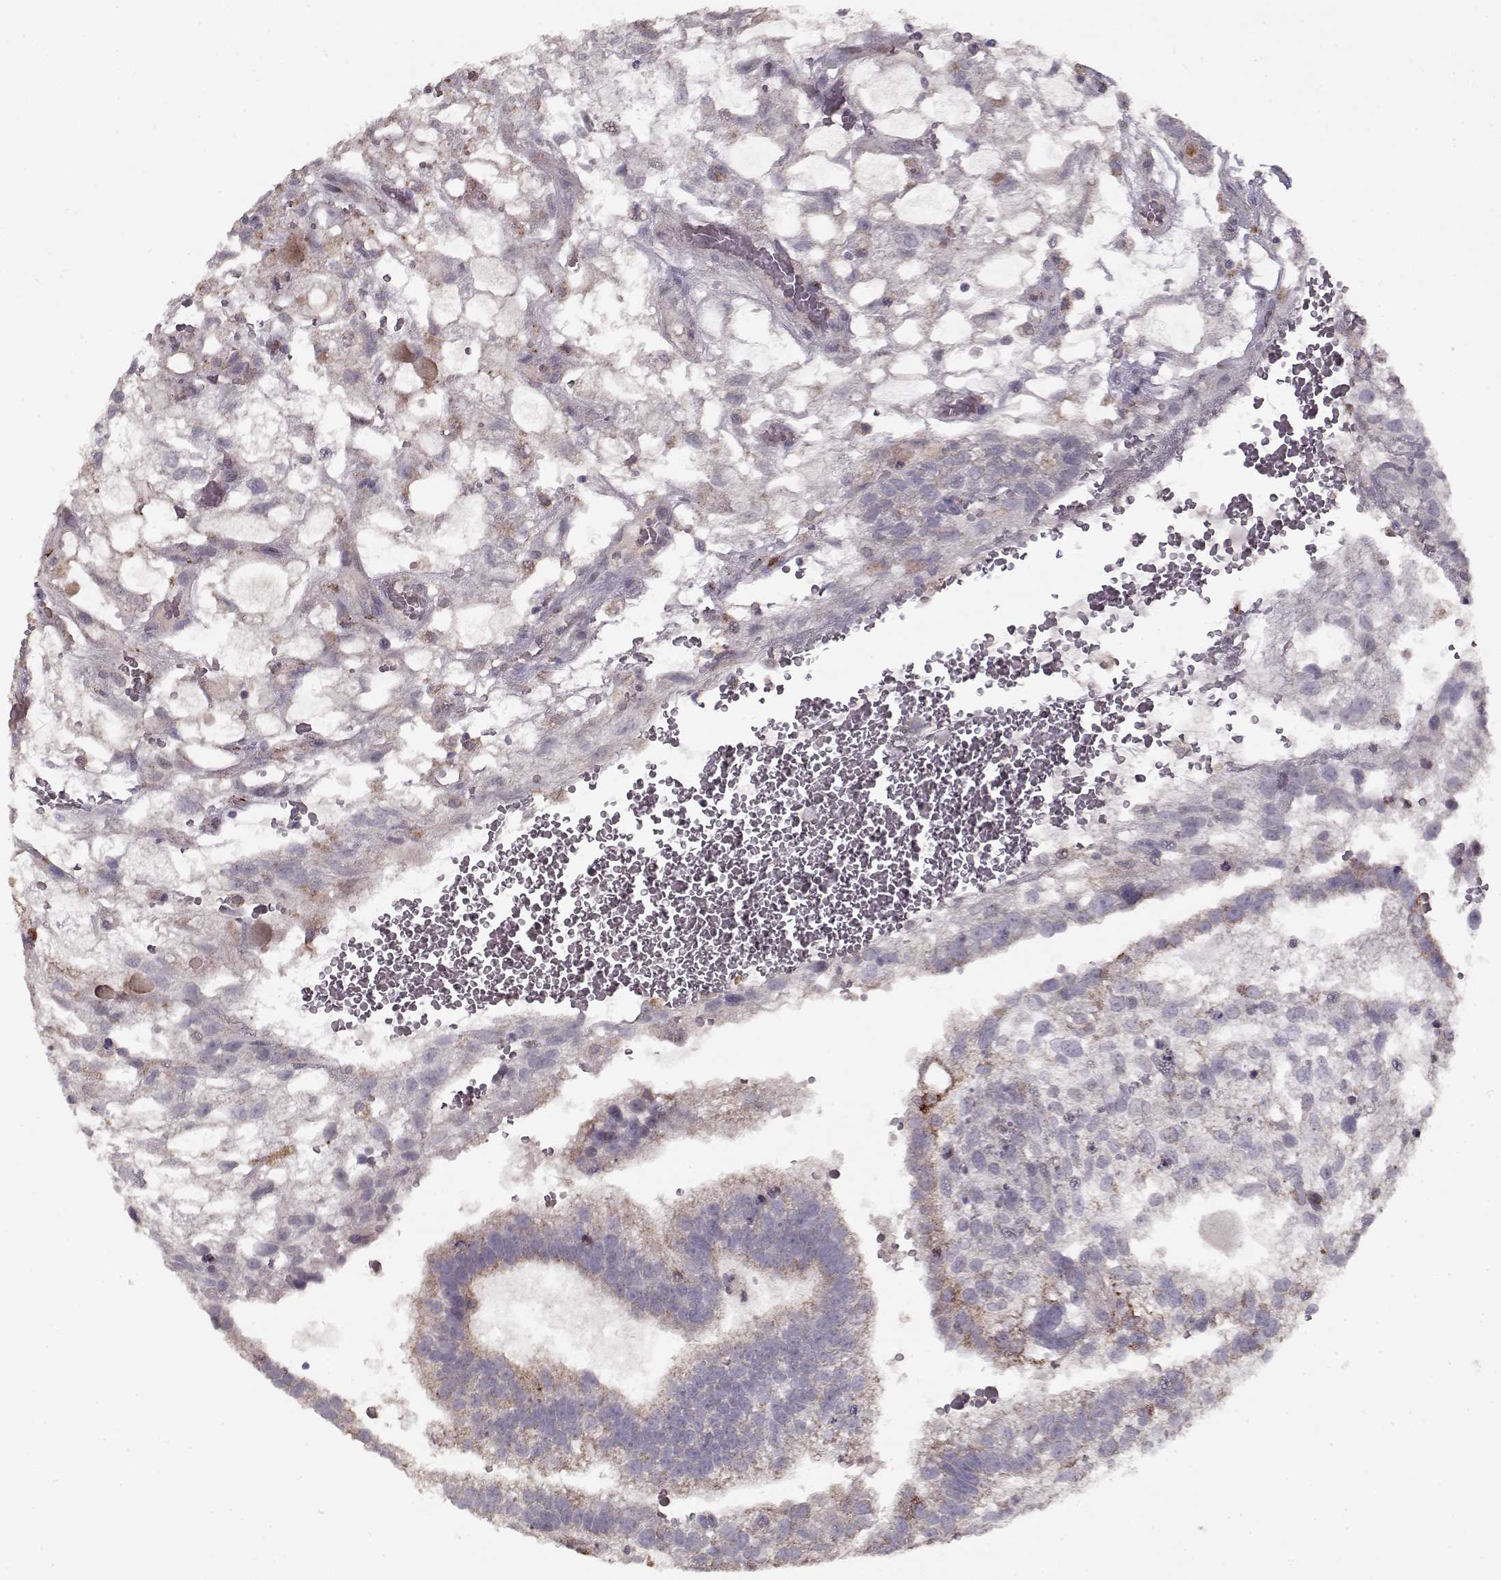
{"staining": {"intensity": "negative", "quantity": "none", "location": "none"}, "tissue": "testis cancer", "cell_type": "Tumor cells", "image_type": "cancer", "snomed": [{"axis": "morphology", "description": "Normal tissue, NOS"}, {"axis": "morphology", "description": "Carcinoma, Embryonal, NOS"}, {"axis": "topography", "description": "Testis"}, {"axis": "topography", "description": "Epididymis"}], "caption": "A histopathology image of human testis cancer (embryonal carcinoma) is negative for staining in tumor cells.", "gene": "LAMA2", "patient": {"sex": "male", "age": 32}}